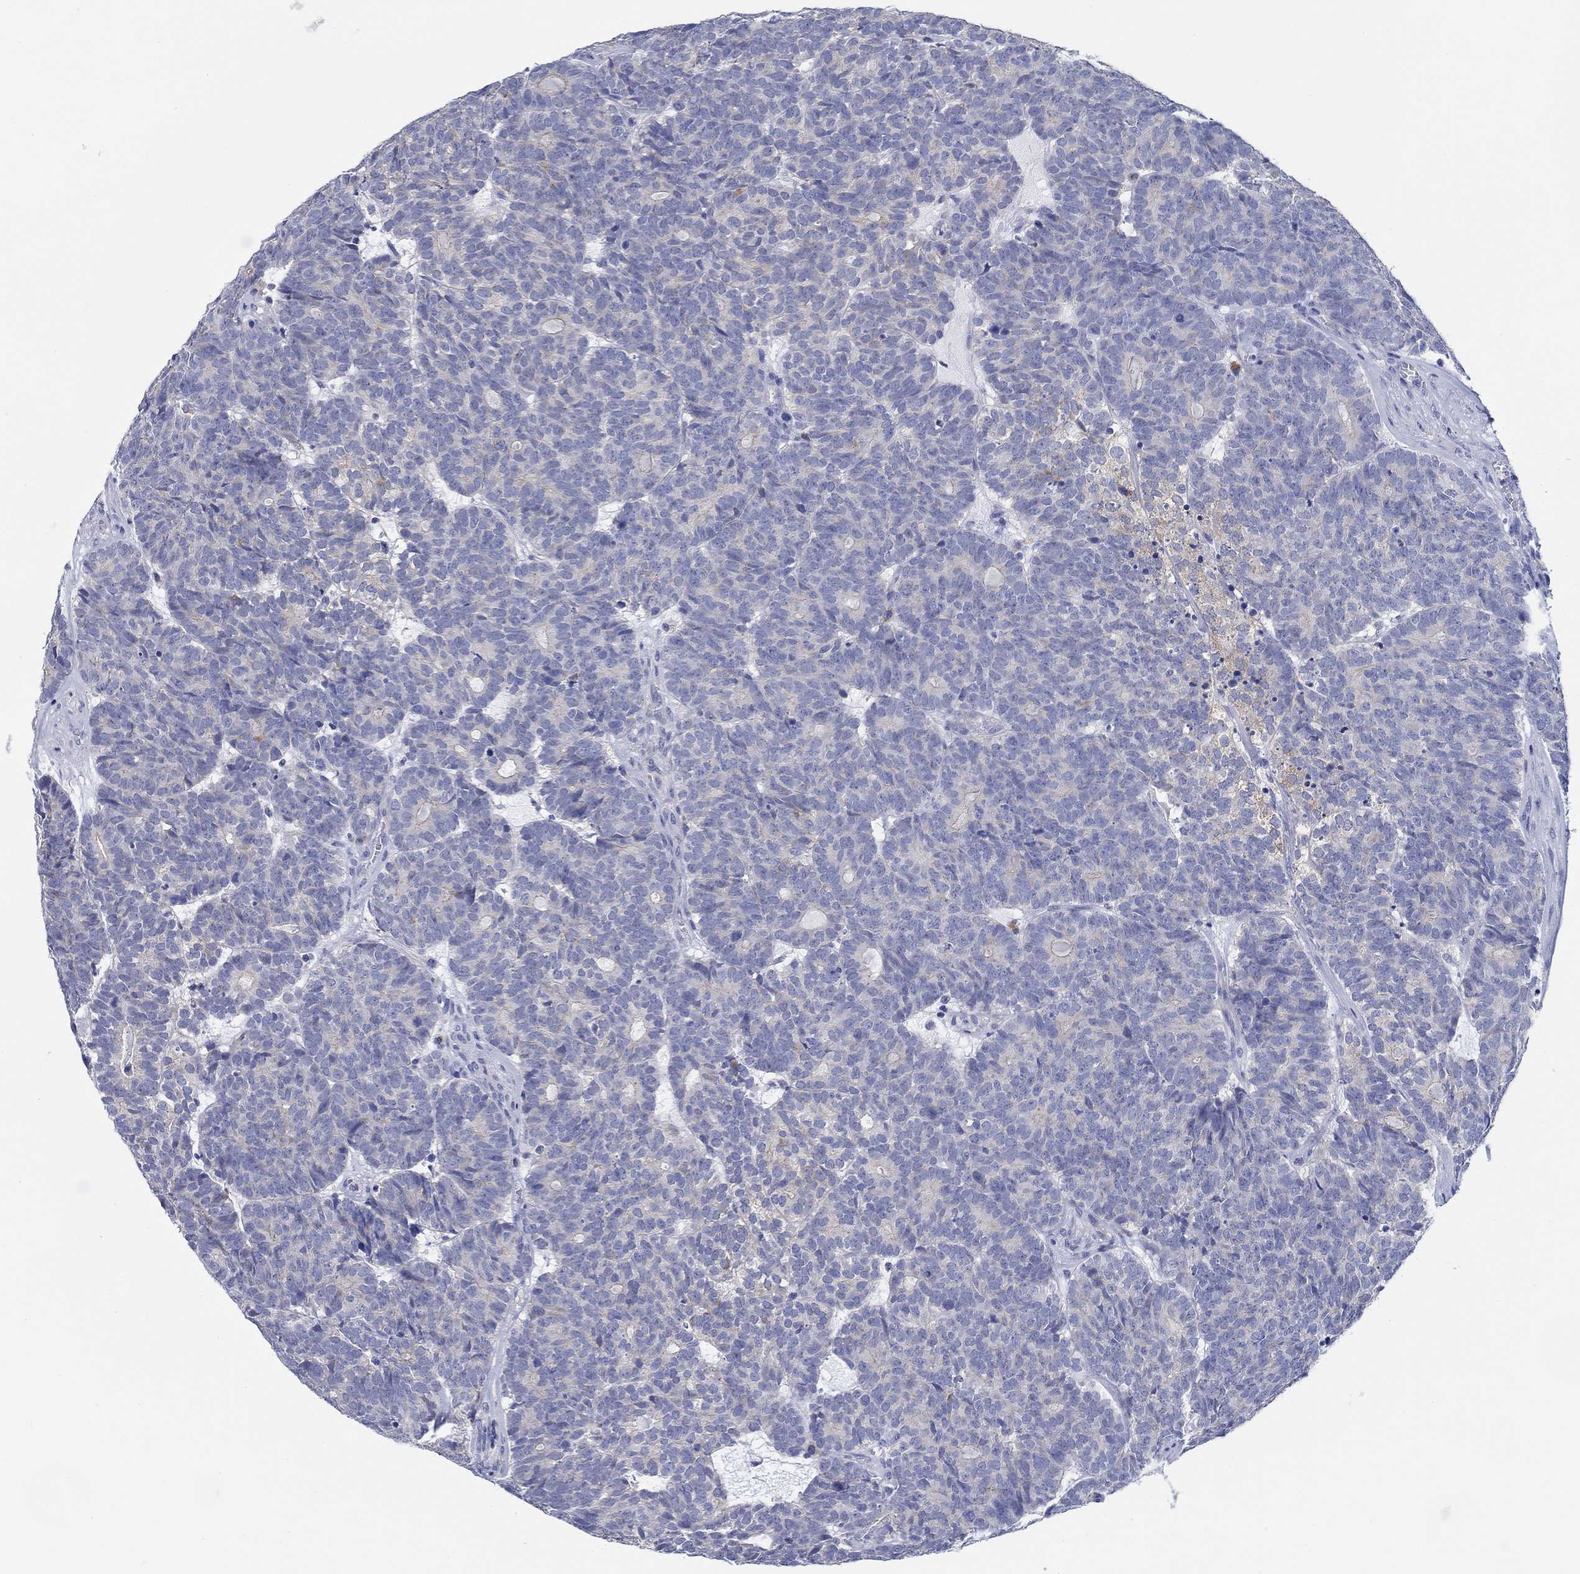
{"staining": {"intensity": "negative", "quantity": "none", "location": "none"}, "tissue": "head and neck cancer", "cell_type": "Tumor cells", "image_type": "cancer", "snomed": [{"axis": "morphology", "description": "Adenocarcinoma, NOS"}, {"axis": "topography", "description": "Head-Neck"}], "caption": "Tumor cells are negative for protein expression in human adenocarcinoma (head and neck).", "gene": "RAP1GAP", "patient": {"sex": "female", "age": 81}}